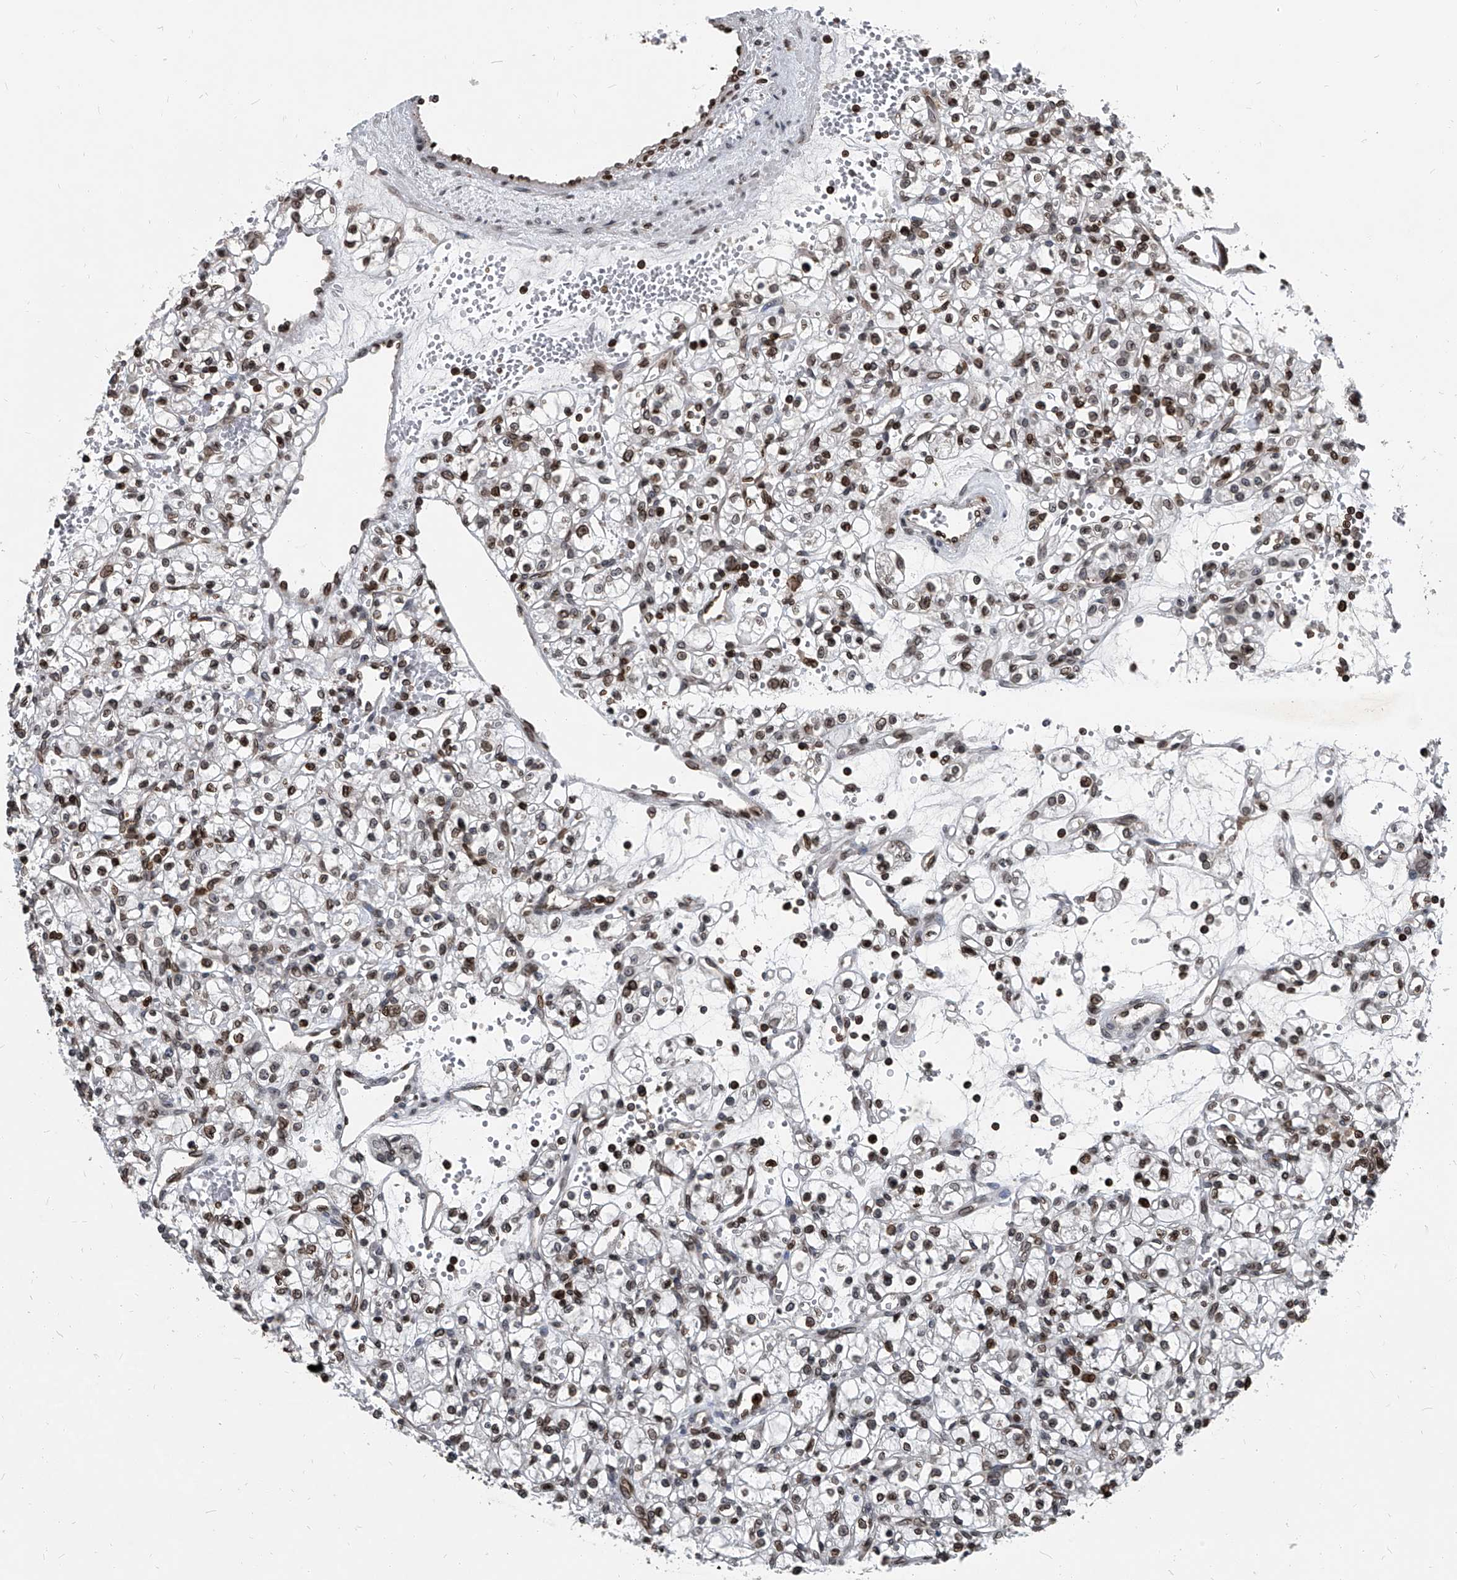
{"staining": {"intensity": "moderate", "quantity": ">75%", "location": "nuclear"}, "tissue": "renal cancer", "cell_type": "Tumor cells", "image_type": "cancer", "snomed": [{"axis": "morphology", "description": "Adenocarcinoma, NOS"}, {"axis": "topography", "description": "Kidney"}], "caption": "Moderate nuclear positivity is seen in approximately >75% of tumor cells in adenocarcinoma (renal). The protein of interest is stained brown, and the nuclei are stained in blue (DAB (3,3'-diaminobenzidine) IHC with brightfield microscopy, high magnification).", "gene": "PHF20", "patient": {"sex": "female", "age": 59}}